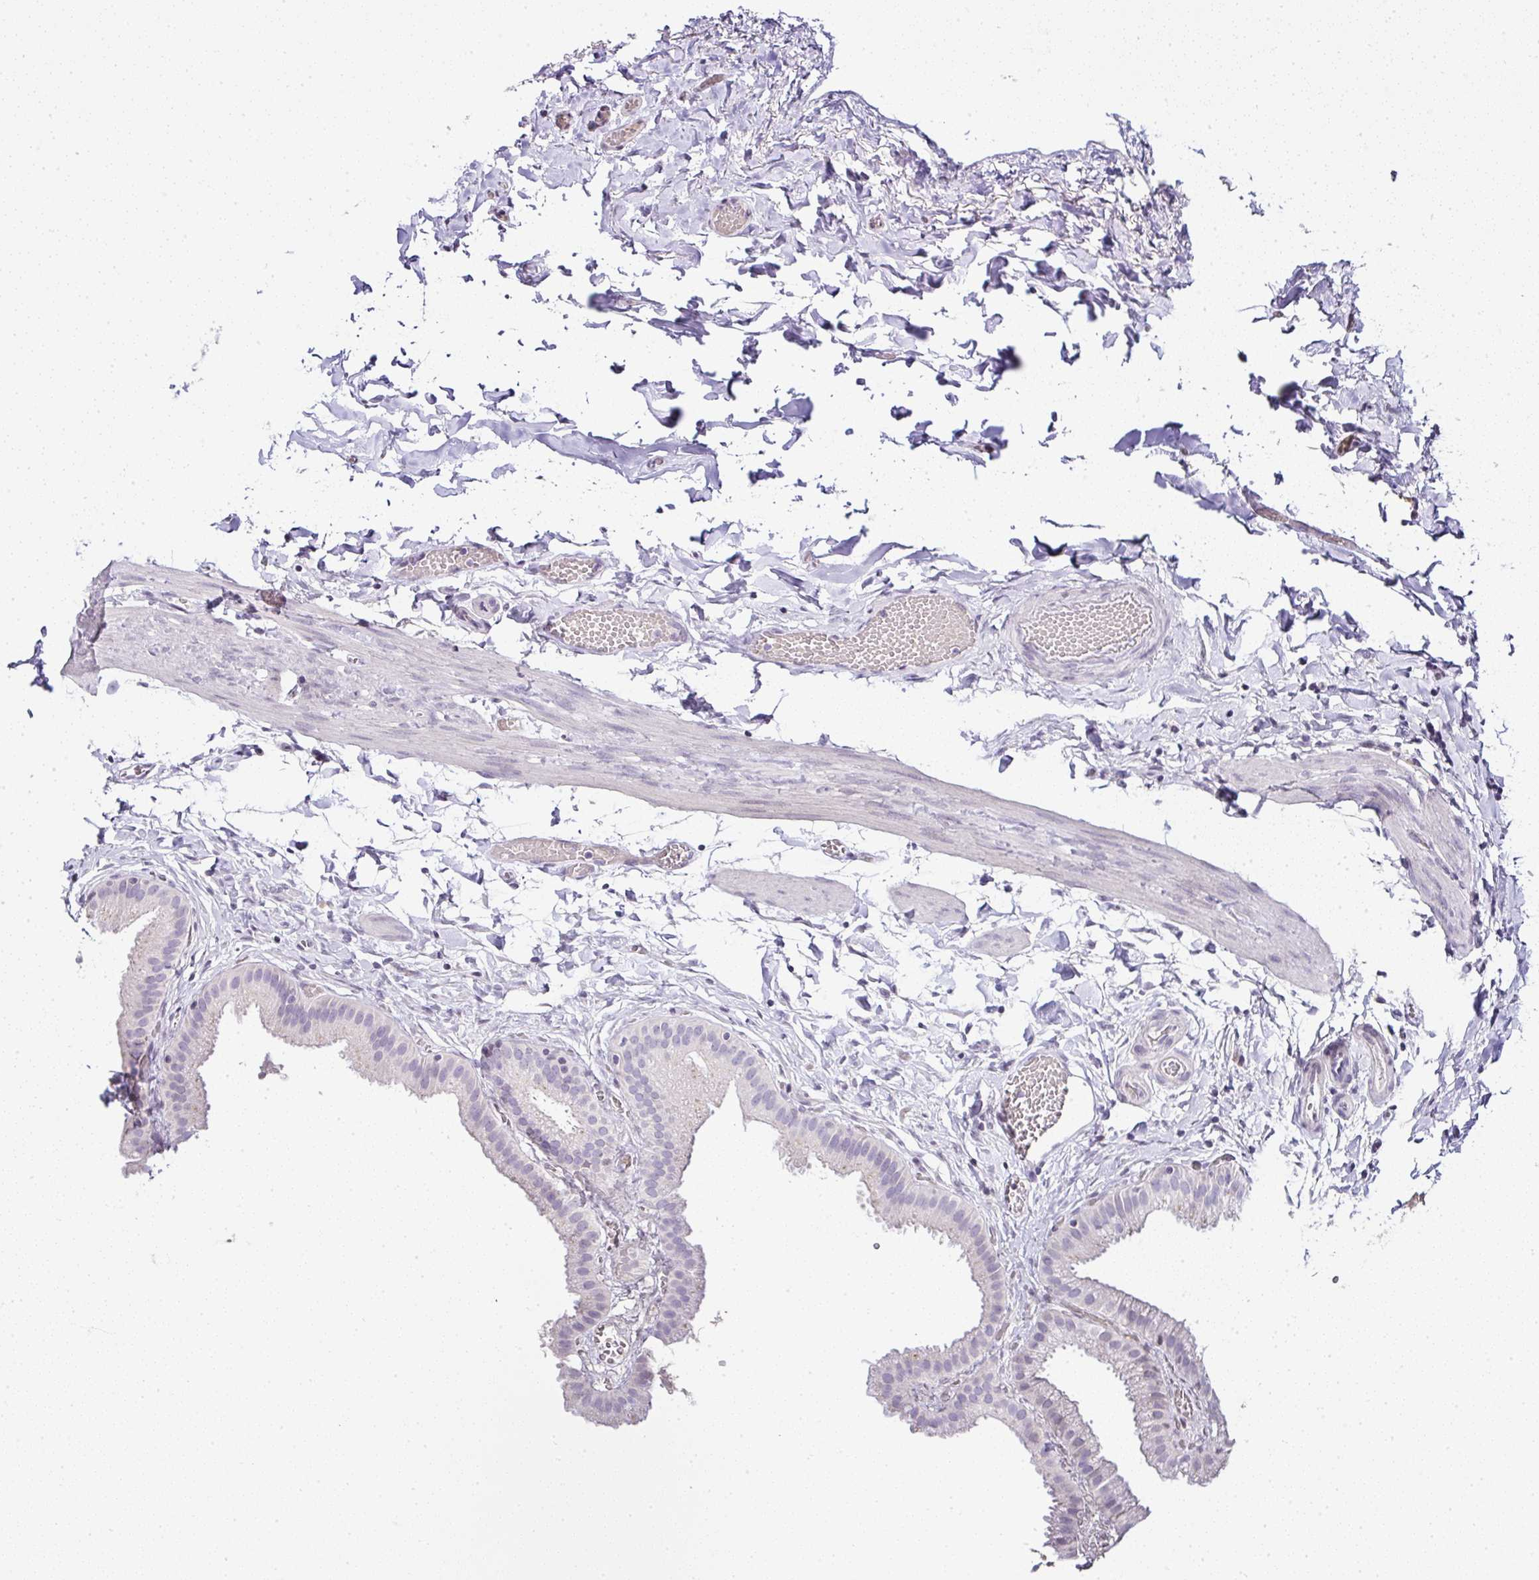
{"staining": {"intensity": "negative", "quantity": "none", "location": "none"}, "tissue": "gallbladder", "cell_type": "Glandular cells", "image_type": "normal", "snomed": [{"axis": "morphology", "description": "Normal tissue, NOS"}, {"axis": "topography", "description": "Gallbladder"}], "caption": "This is an immunohistochemistry photomicrograph of unremarkable human gallbladder. There is no staining in glandular cells.", "gene": "SERPINB3", "patient": {"sex": "female", "age": 63}}